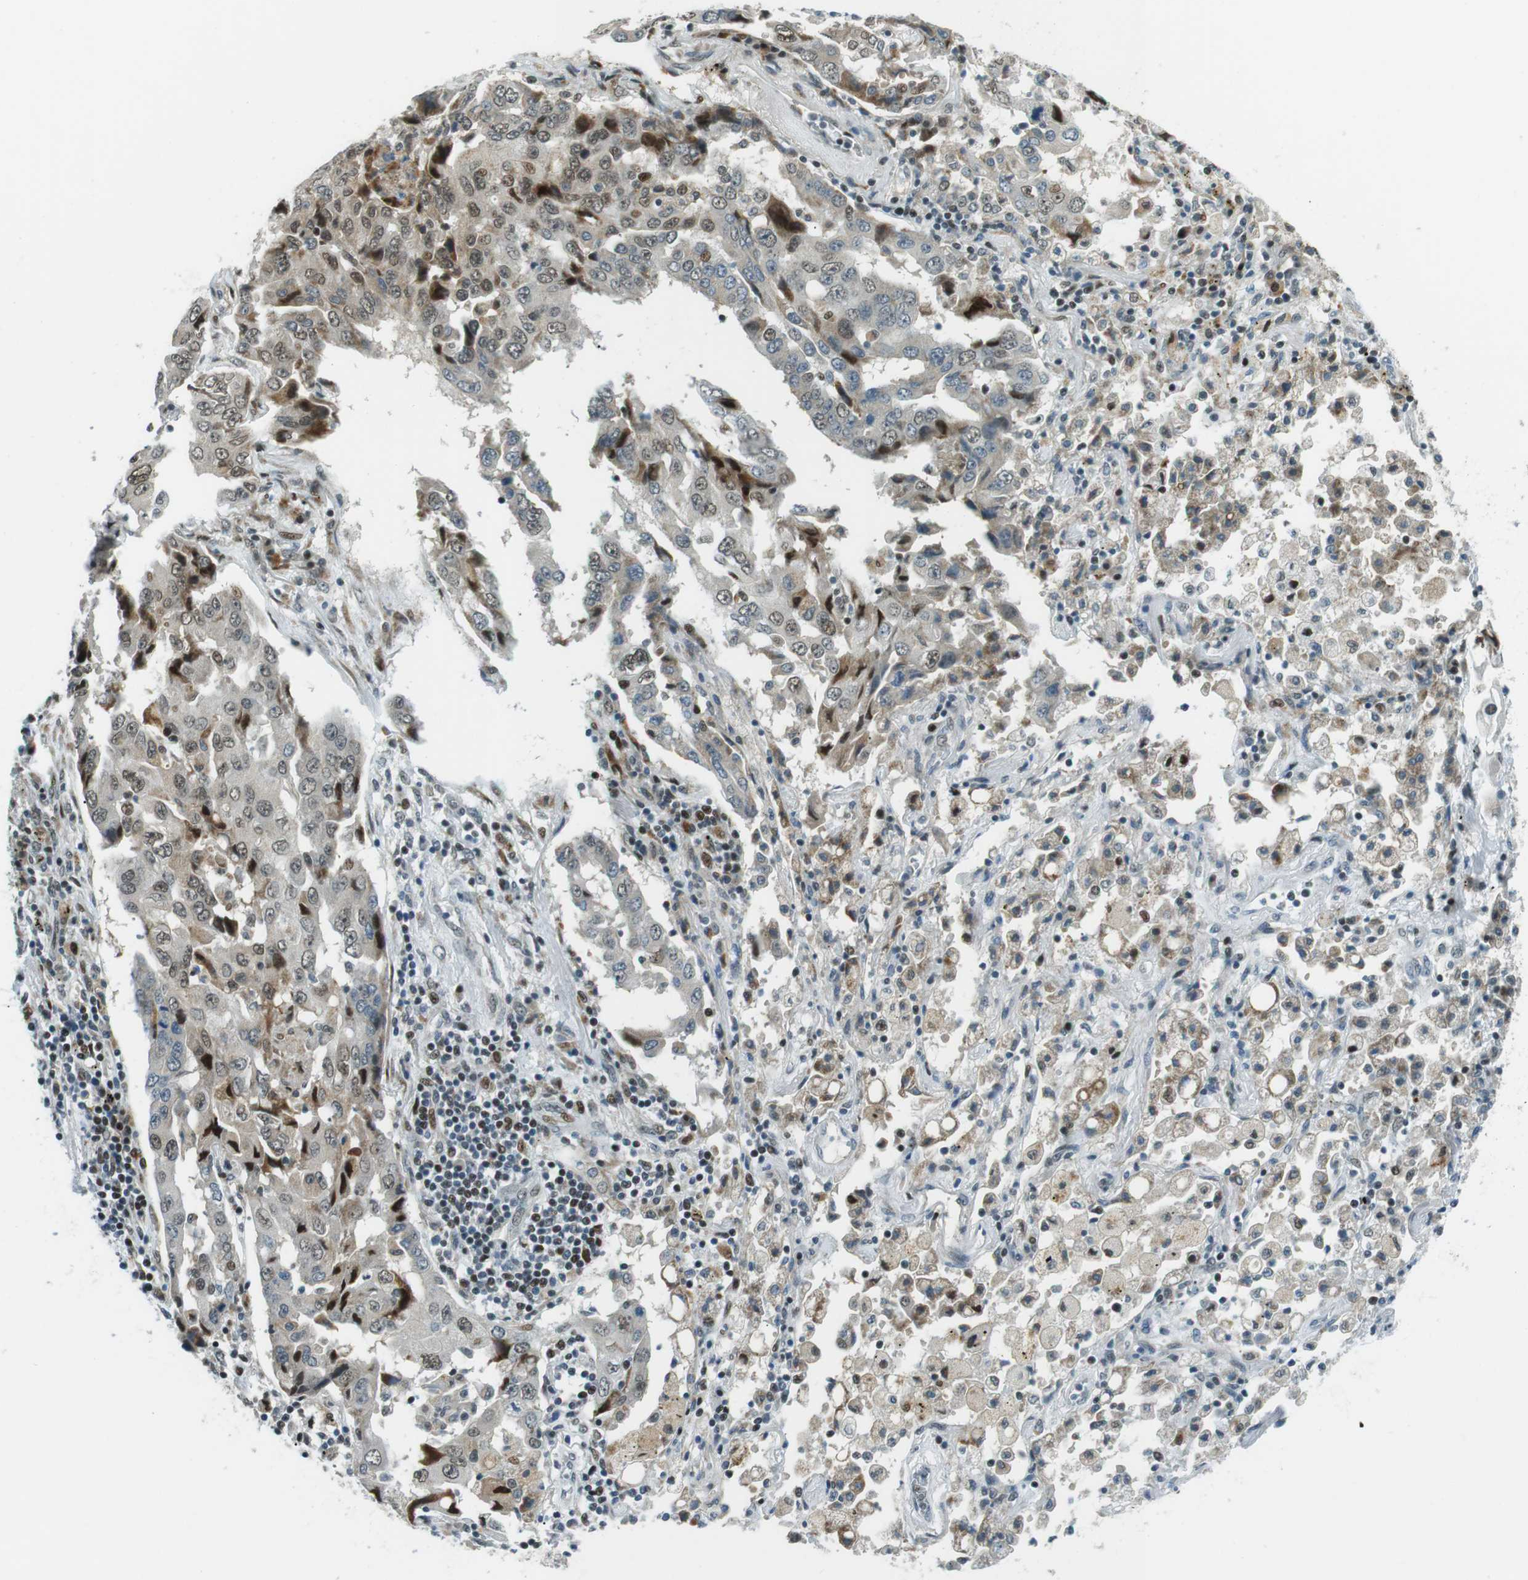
{"staining": {"intensity": "weak", "quantity": "25%-75%", "location": "nuclear"}, "tissue": "lung cancer", "cell_type": "Tumor cells", "image_type": "cancer", "snomed": [{"axis": "morphology", "description": "Adenocarcinoma, NOS"}, {"axis": "topography", "description": "Lung"}], "caption": "Immunohistochemistry (IHC) (DAB (3,3'-diaminobenzidine)) staining of adenocarcinoma (lung) reveals weak nuclear protein positivity in about 25%-75% of tumor cells.", "gene": "PJA1", "patient": {"sex": "female", "age": 65}}